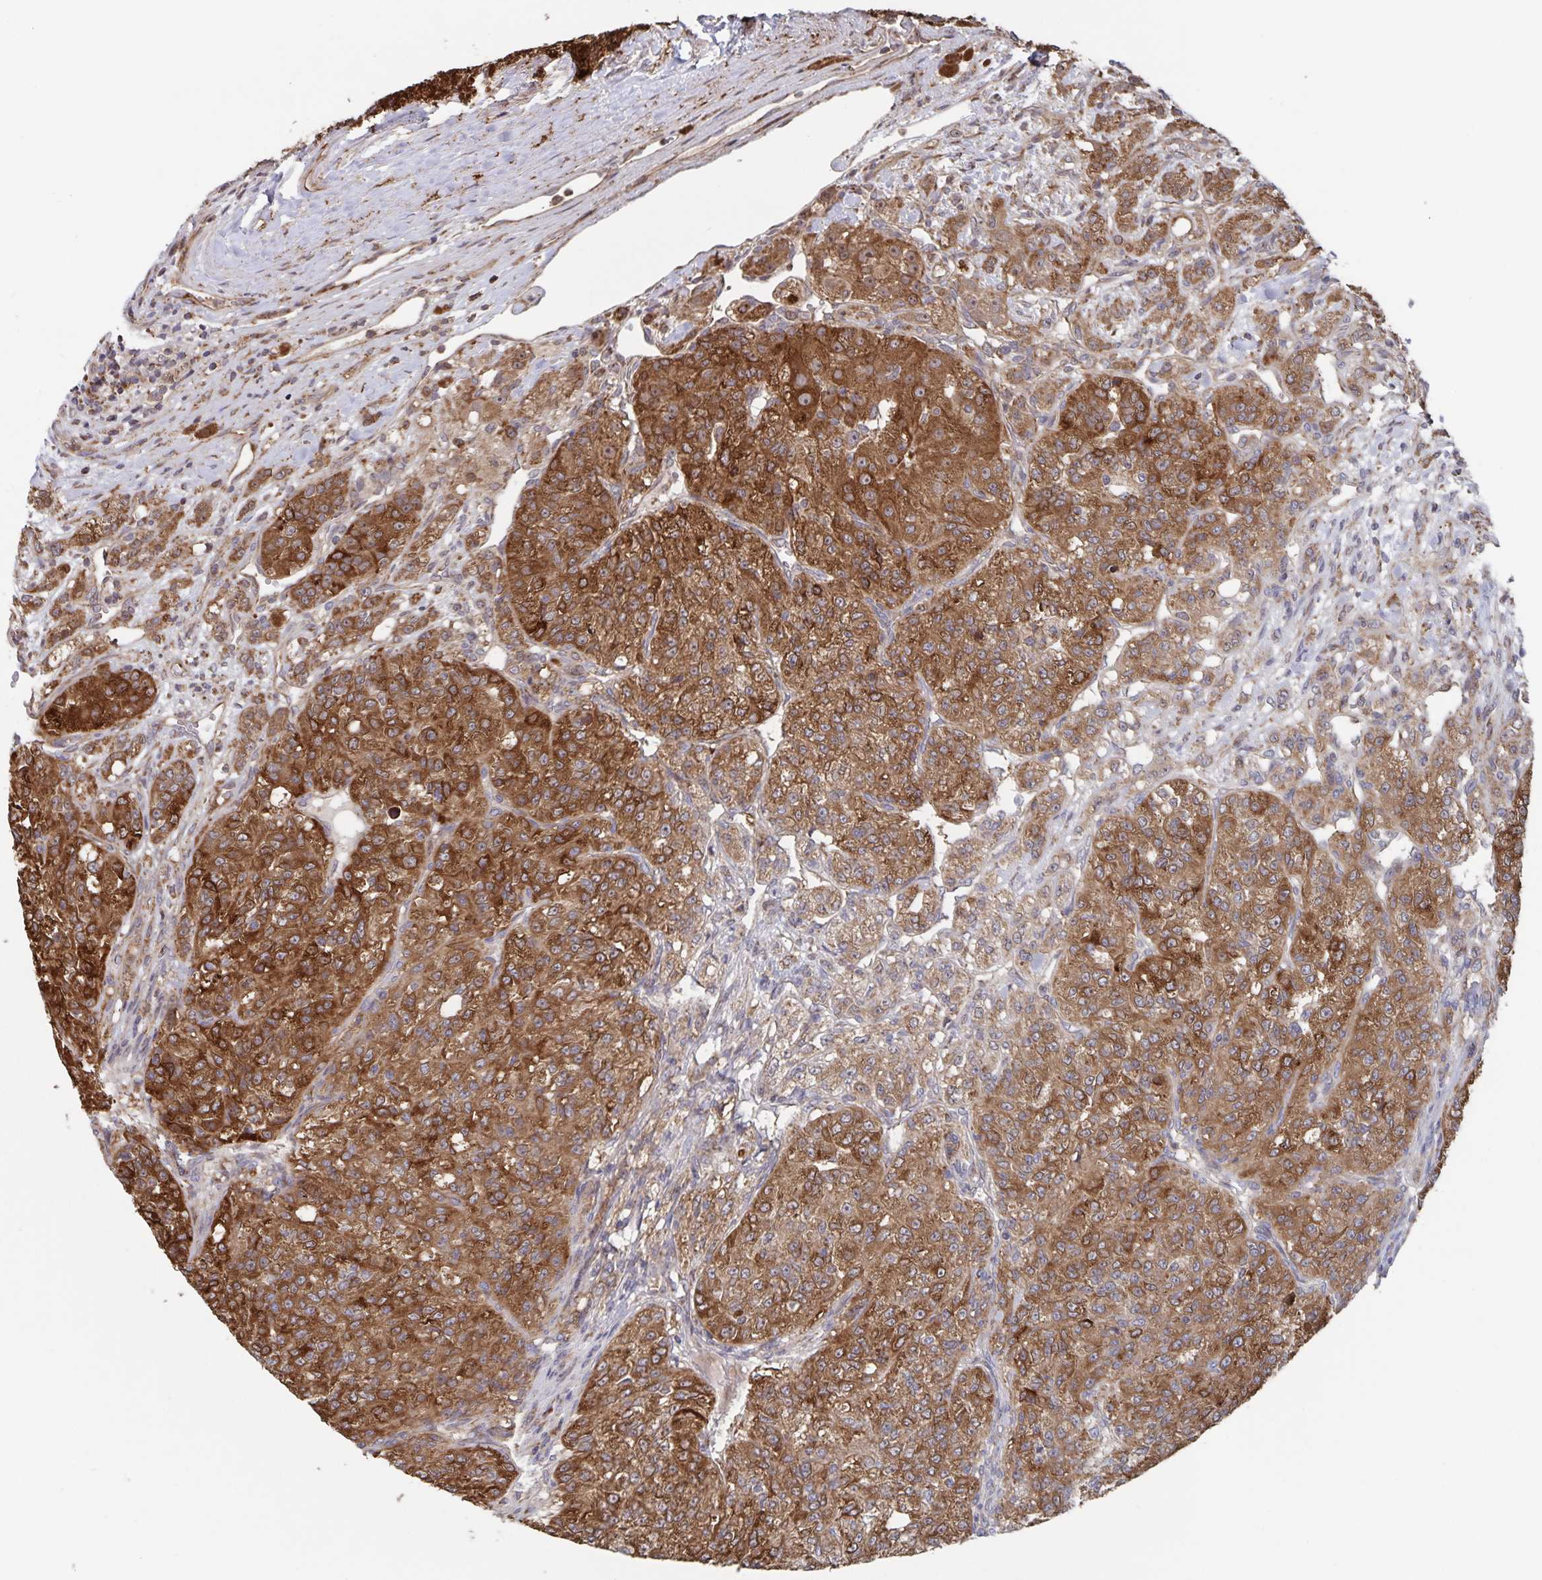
{"staining": {"intensity": "strong", "quantity": ">75%", "location": "cytoplasmic/membranous"}, "tissue": "renal cancer", "cell_type": "Tumor cells", "image_type": "cancer", "snomed": [{"axis": "morphology", "description": "Adenocarcinoma, NOS"}, {"axis": "topography", "description": "Kidney"}], "caption": "A photomicrograph of human adenocarcinoma (renal) stained for a protein demonstrates strong cytoplasmic/membranous brown staining in tumor cells. (Brightfield microscopy of DAB IHC at high magnification).", "gene": "ACACA", "patient": {"sex": "female", "age": 63}}